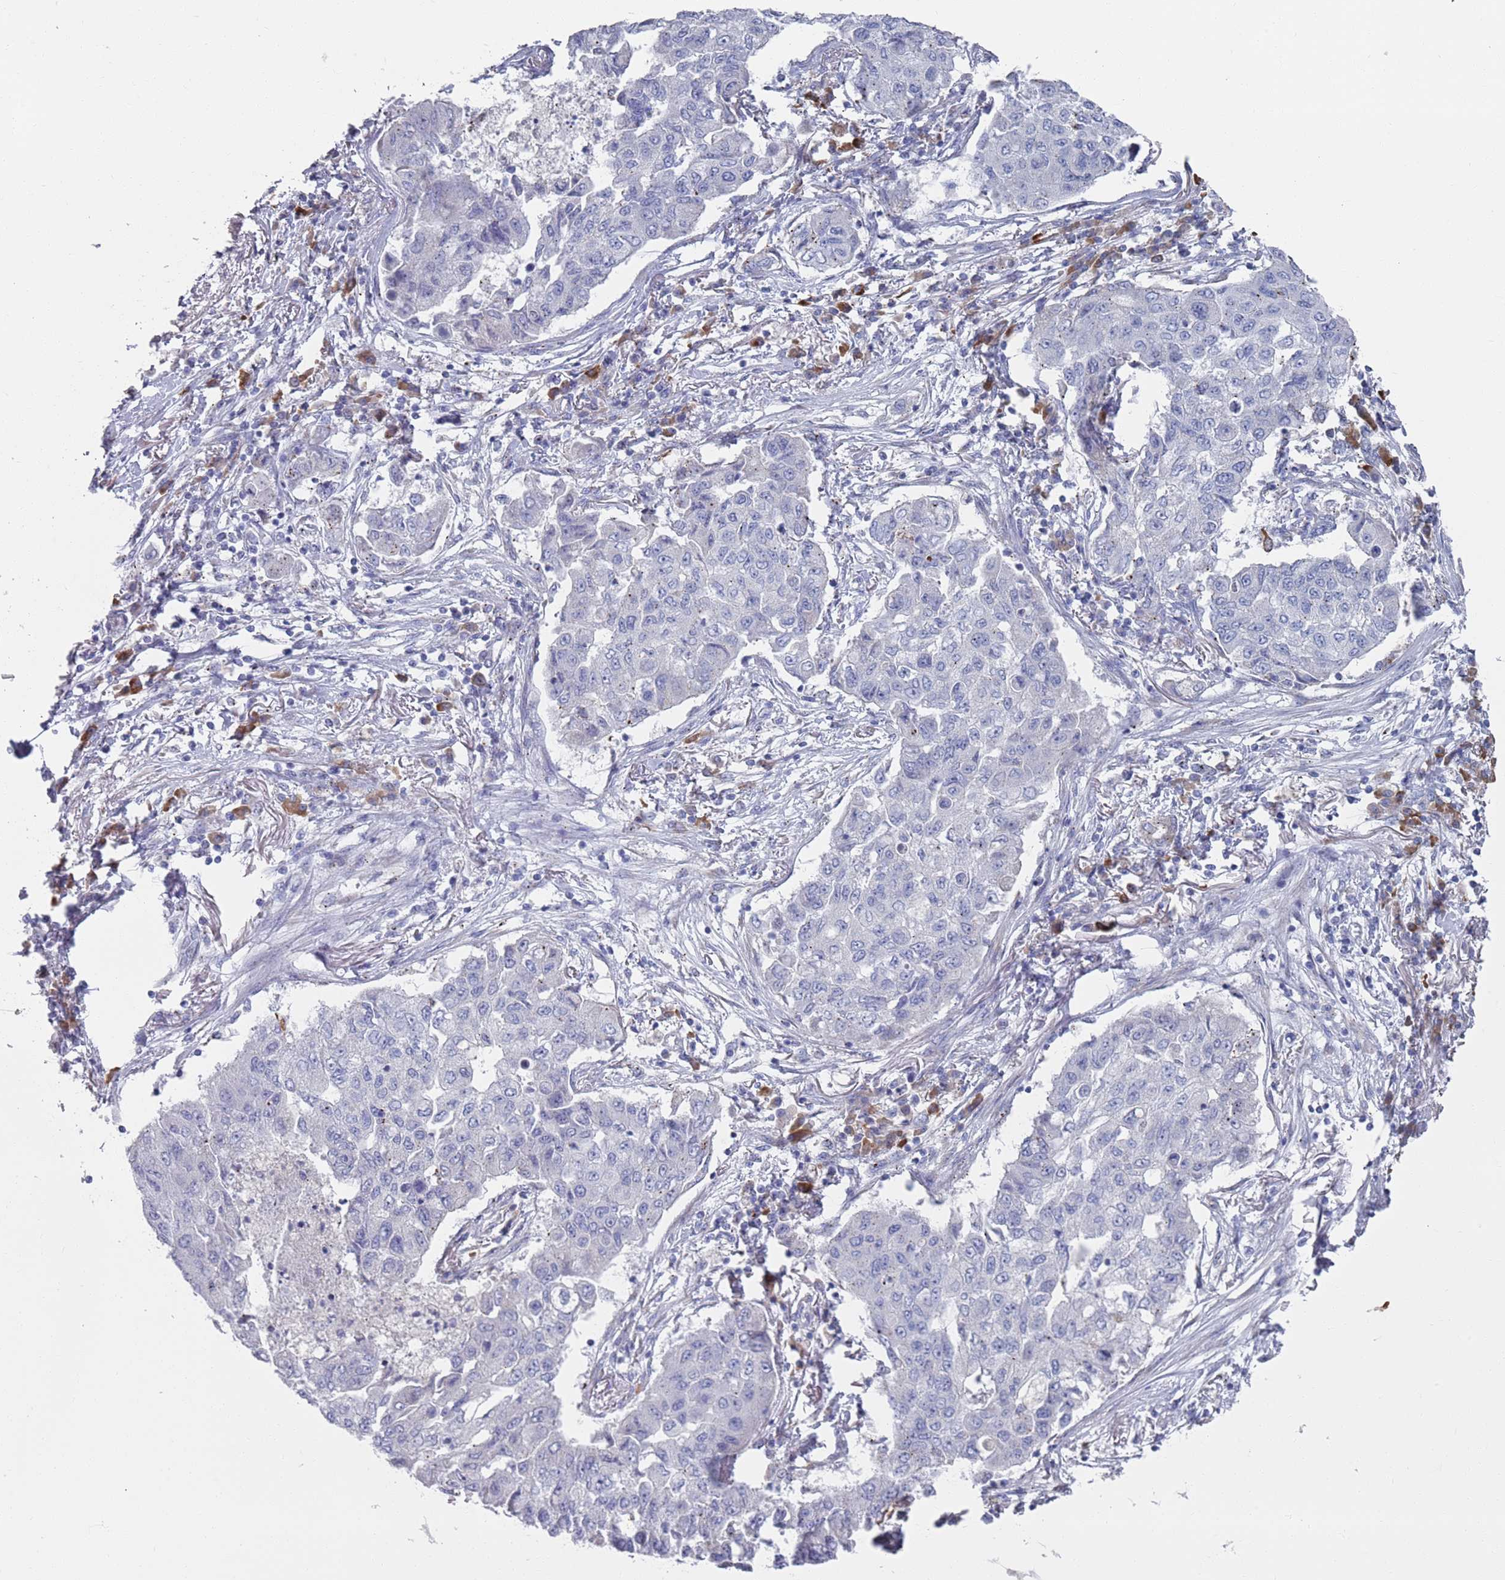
{"staining": {"intensity": "negative", "quantity": "none", "location": "none"}, "tissue": "lung cancer", "cell_type": "Tumor cells", "image_type": "cancer", "snomed": [{"axis": "morphology", "description": "Squamous cell carcinoma, NOS"}, {"axis": "topography", "description": "Lung"}], "caption": "Immunohistochemistry (IHC) photomicrograph of neoplastic tissue: lung squamous cell carcinoma stained with DAB (3,3'-diaminobenzidine) demonstrates no significant protein positivity in tumor cells.", "gene": "MAT1A", "patient": {"sex": "male", "age": 74}}